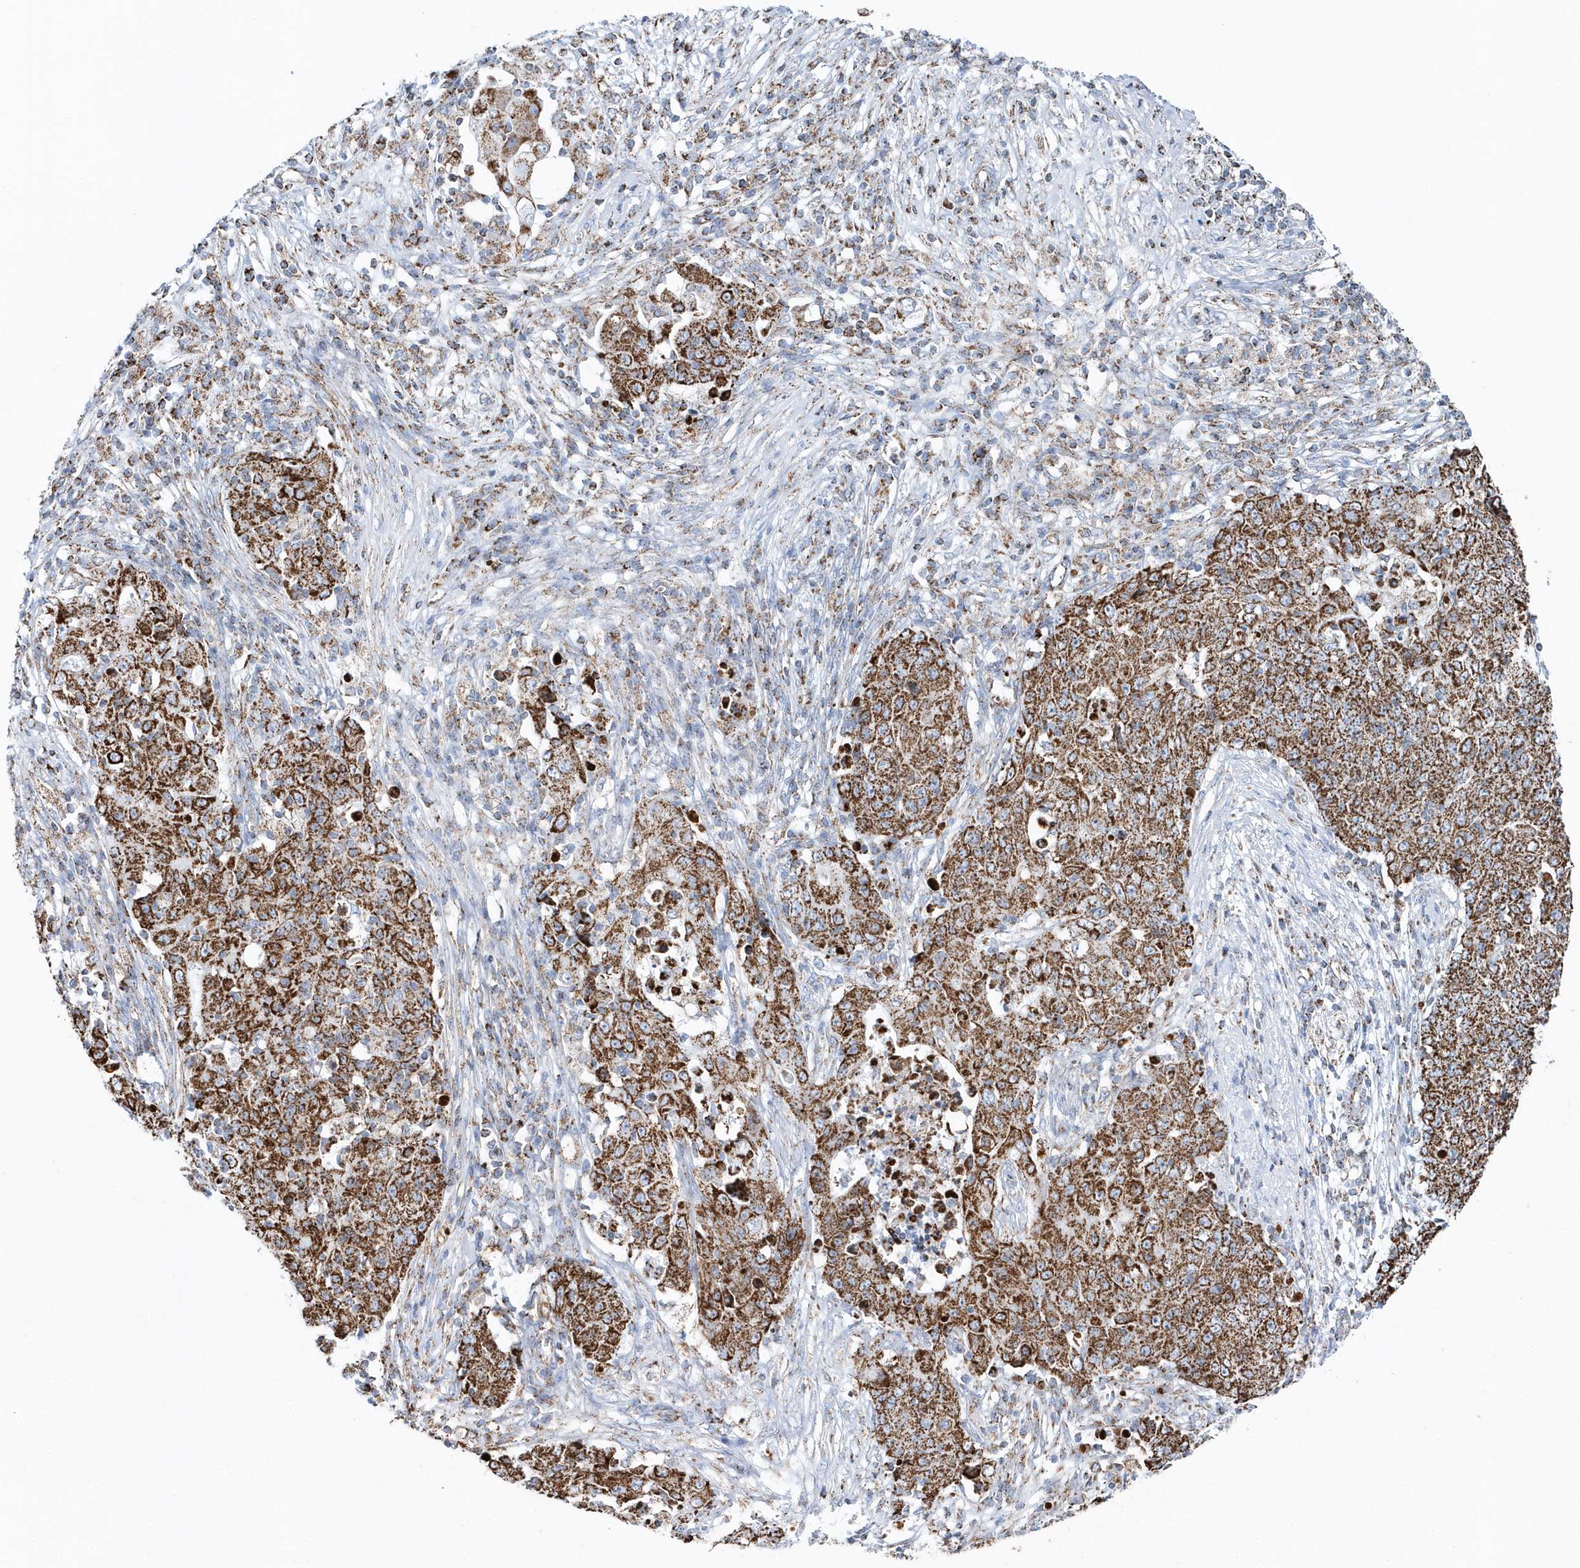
{"staining": {"intensity": "moderate", "quantity": ">75%", "location": "cytoplasmic/membranous"}, "tissue": "ovarian cancer", "cell_type": "Tumor cells", "image_type": "cancer", "snomed": [{"axis": "morphology", "description": "Carcinoma, endometroid"}, {"axis": "topography", "description": "Ovary"}], "caption": "Immunohistochemistry (IHC) photomicrograph of neoplastic tissue: endometroid carcinoma (ovarian) stained using immunohistochemistry (IHC) reveals medium levels of moderate protein expression localized specifically in the cytoplasmic/membranous of tumor cells, appearing as a cytoplasmic/membranous brown color.", "gene": "TMCO6", "patient": {"sex": "female", "age": 42}}